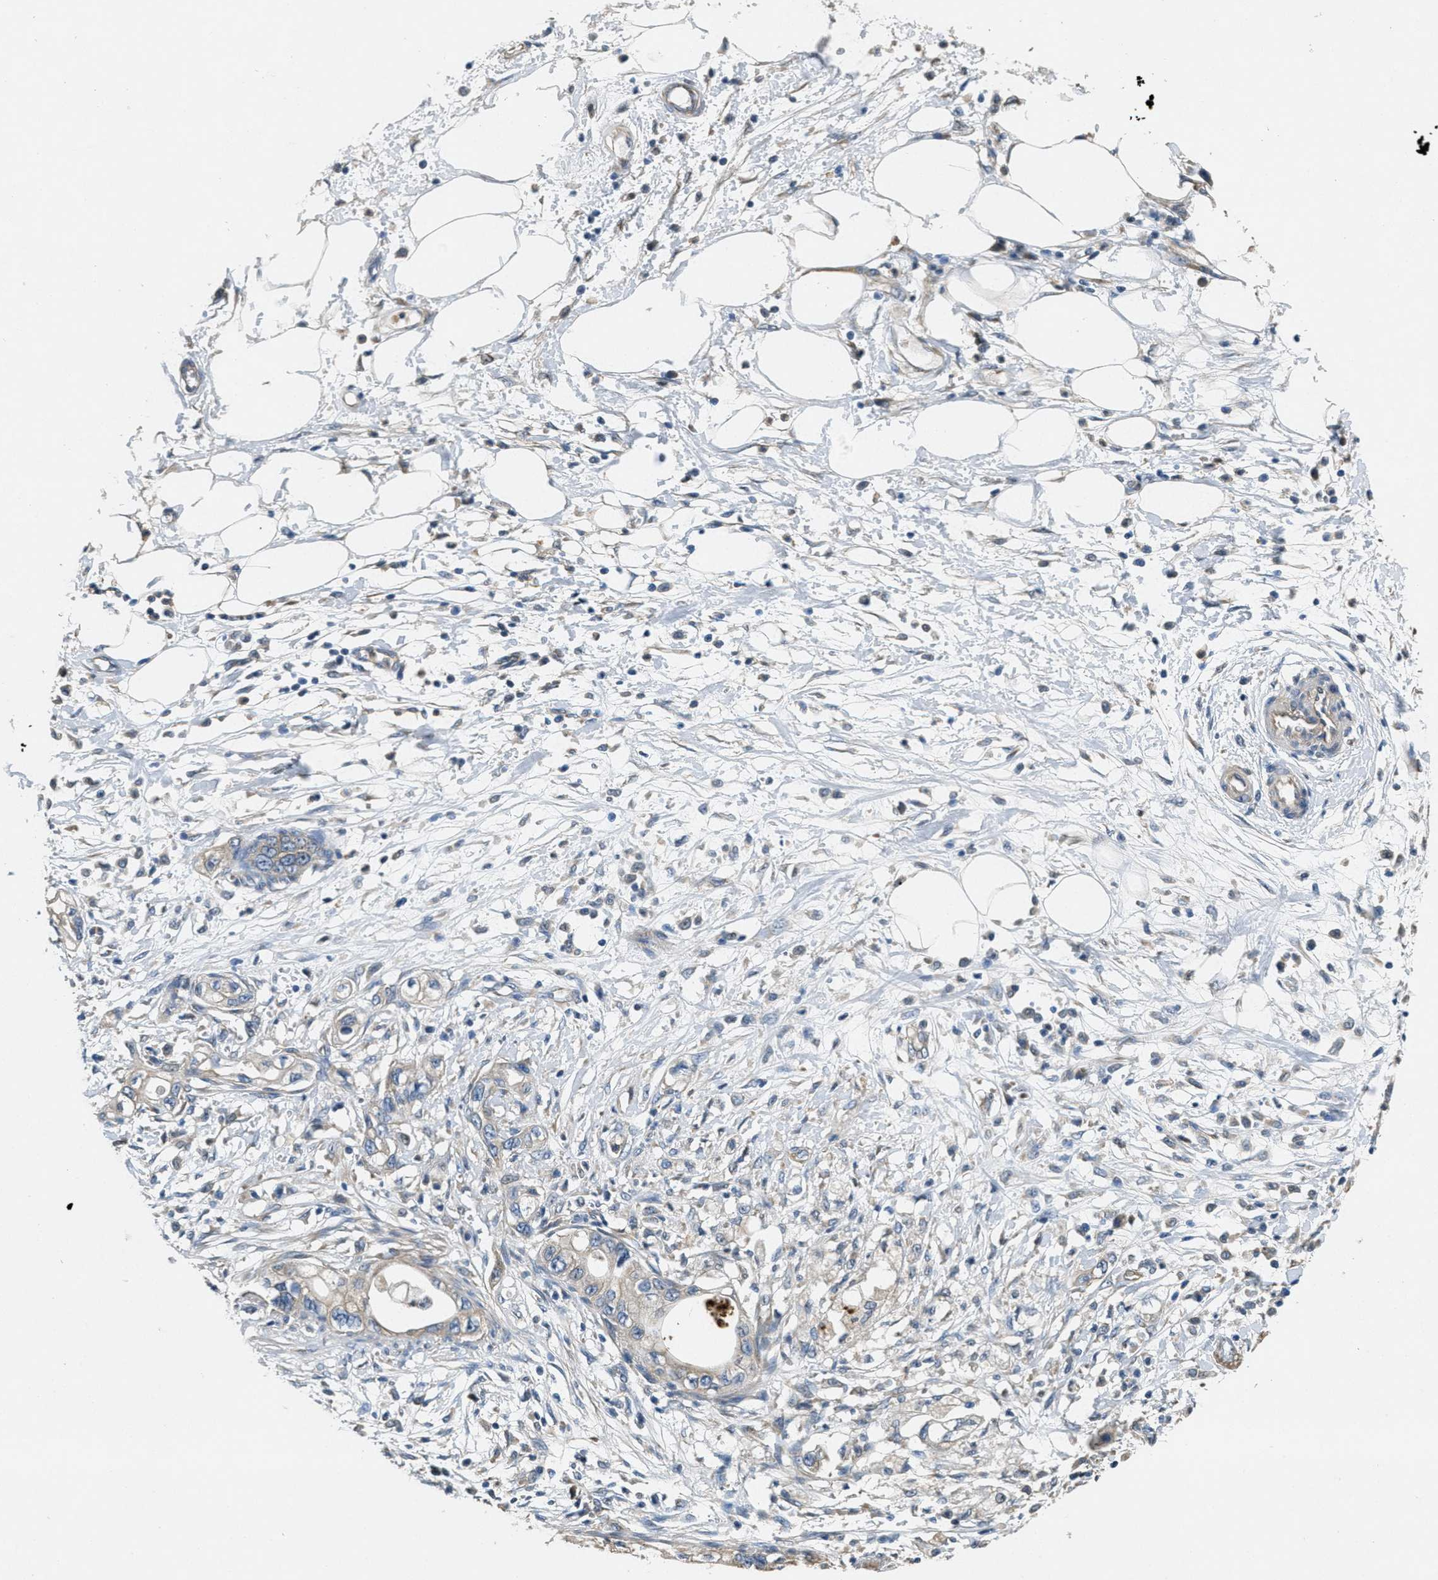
{"staining": {"intensity": "weak", "quantity": "<25%", "location": "cytoplasmic/membranous"}, "tissue": "pancreatic cancer", "cell_type": "Tumor cells", "image_type": "cancer", "snomed": [{"axis": "morphology", "description": "Adenocarcinoma, NOS"}, {"axis": "topography", "description": "Pancreas"}], "caption": "DAB (3,3'-diaminobenzidine) immunohistochemical staining of human adenocarcinoma (pancreatic) shows no significant staining in tumor cells. Brightfield microscopy of immunohistochemistry stained with DAB (brown) and hematoxylin (blue), captured at high magnification.", "gene": "TOMM70", "patient": {"sex": "male", "age": 56}}